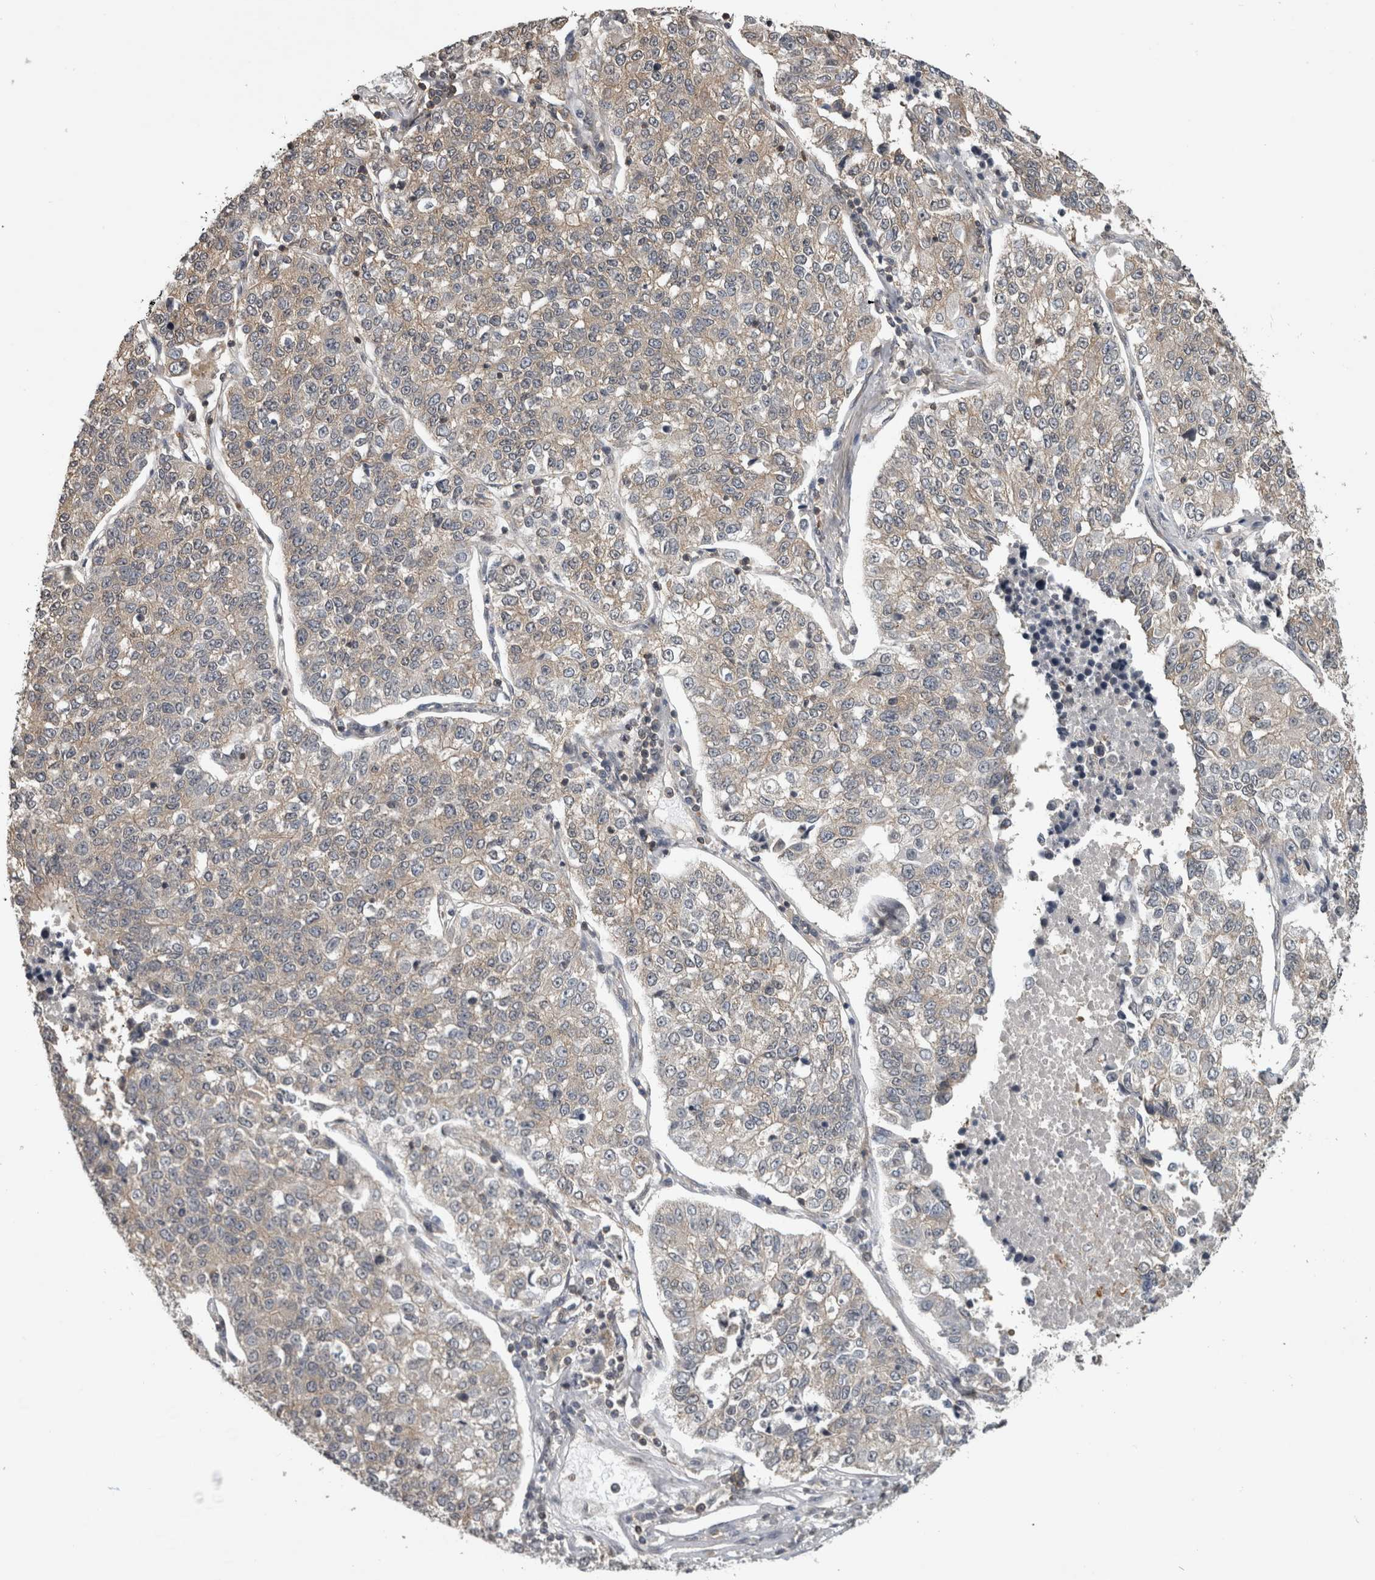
{"staining": {"intensity": "weak", "quantity": "<25%", "location": "cytoplasmic/membranous"}, "tissue": "lung cancer", "cell_type": "Tumor cells", "image_type": "cancer", "snomed": [{"axis": "morphology", "description": "Adenocarcinoma, NOS"}, {"axis": "topography", "description": "Lung"}], "caption": "Tumor cells are negative for protein expression in human lung cancer.", "gene": "ATXN2", "patient": {"sex": "male", "age": 49}}